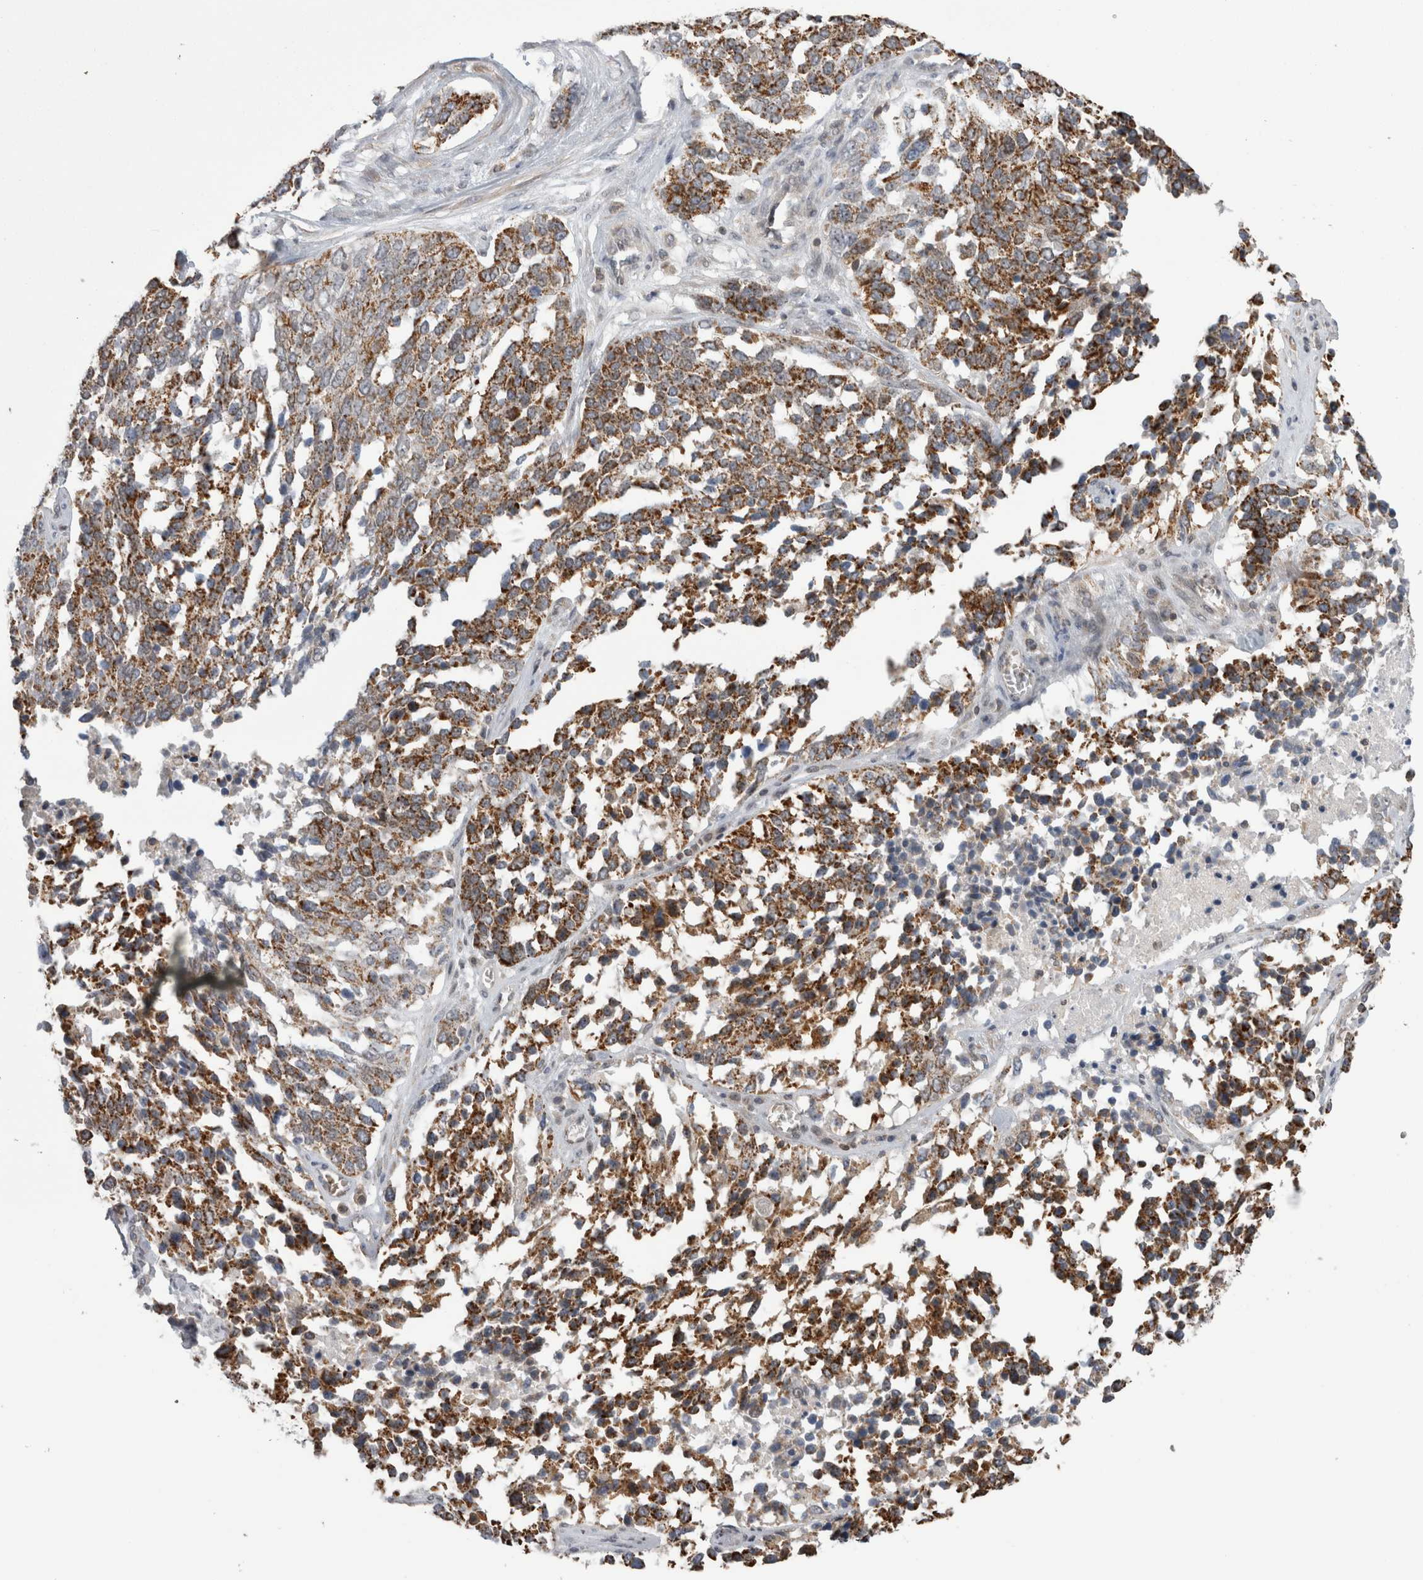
{"staining": {"intensity": "moderate", "quantity": ">75%", "location": "cytoplasmic/membranous"}, "tissue": "ovarian cancer", "cell_type": "Tumor cells", "image_type": "cancer", "snomed": [{"axis": "morphology", "description": "Cystadenocarcinoma, serous, NOS"}, {"axis": "topography", "description": "Ovary"}], "caption": "Moderate cytoplasmic/membranous positivity is seen in about >75% of tumor cells in ovarian serous cystadenocarcinoma. (brown staining indicates protein expression, while blue staining denotes nuclei).", "gene": "DARS2", "patient": {"sex": "female", "age": 44}}